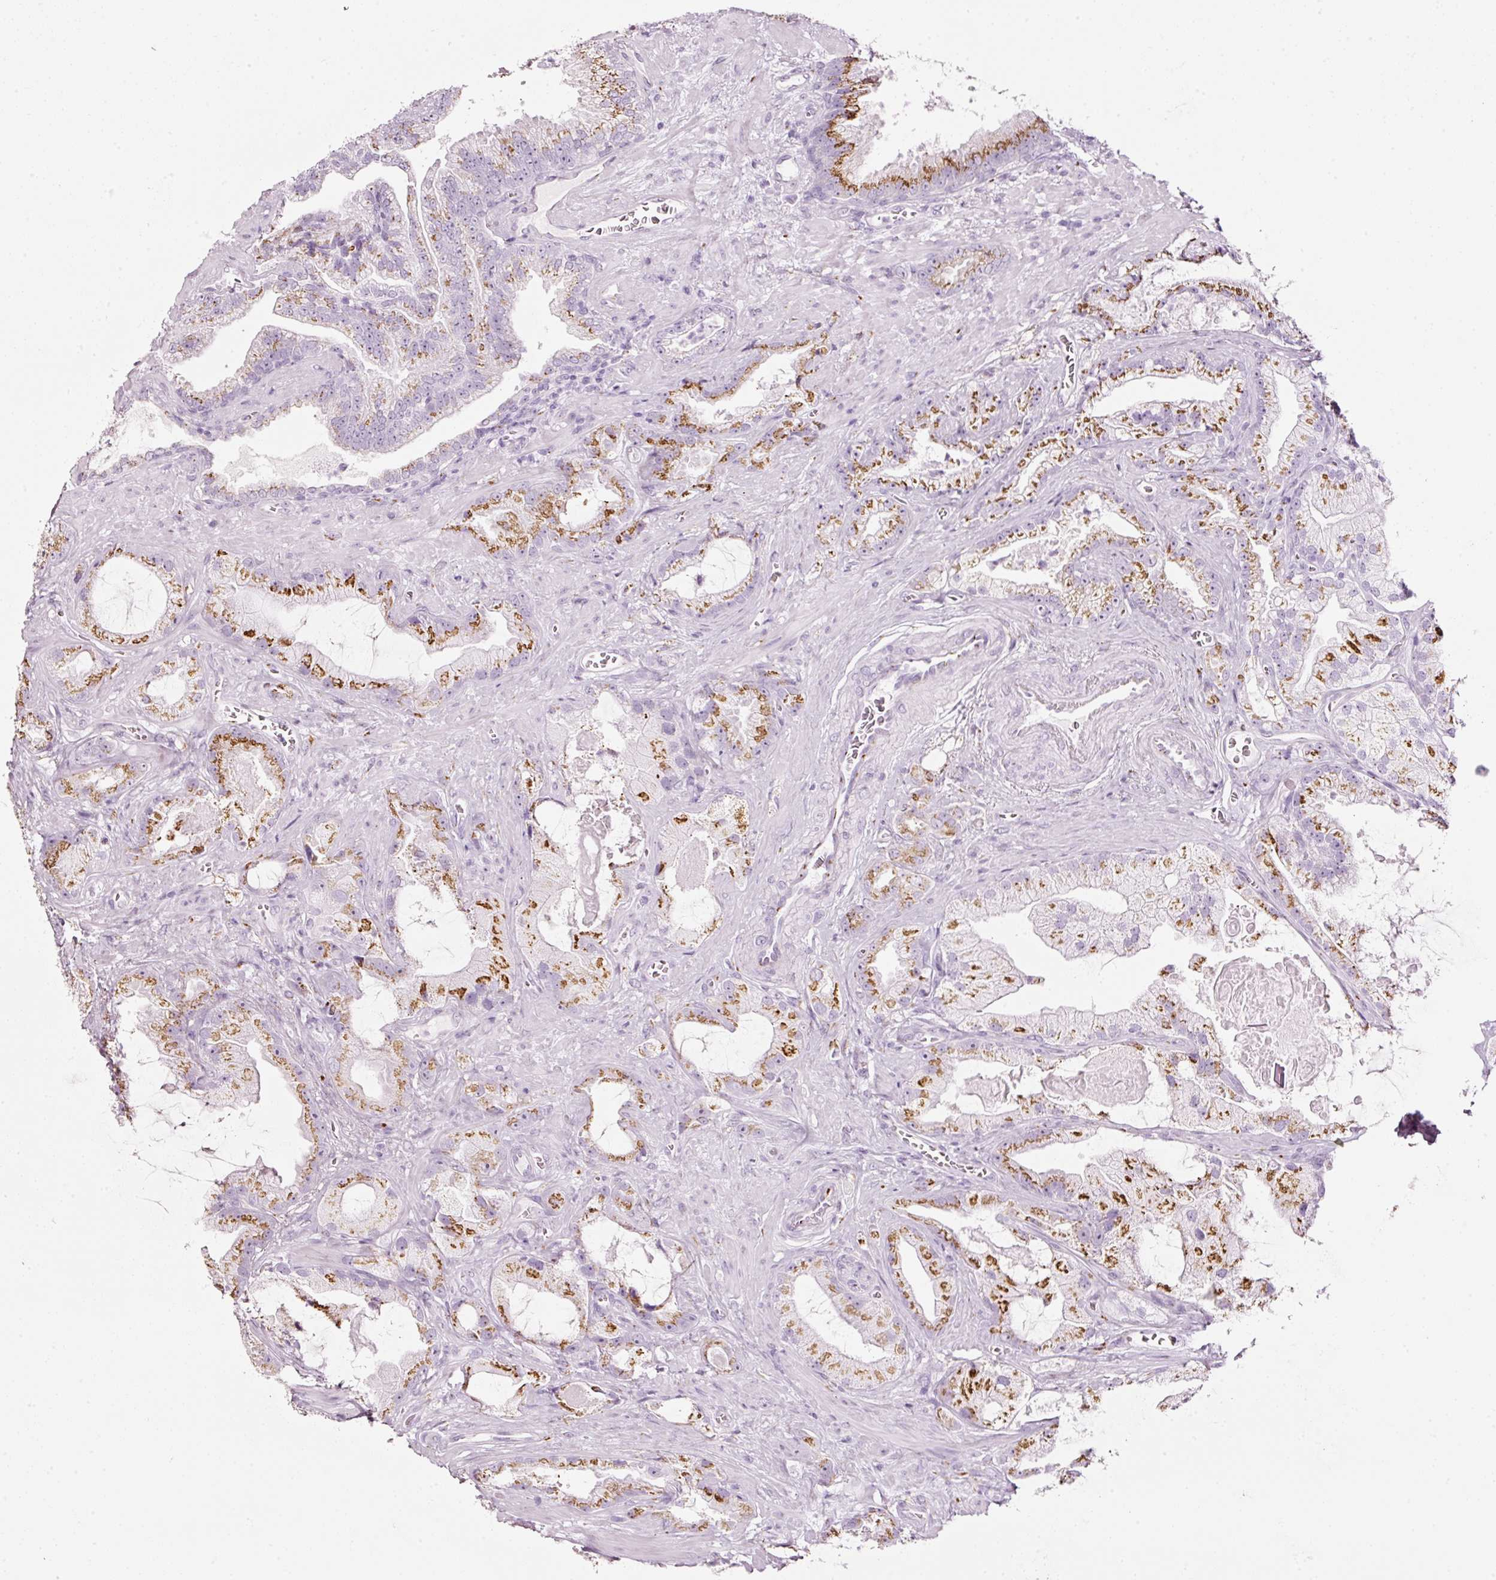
{"staining": {"intensity": "moderate", "quantity": ">75%", "location": "cytoplasmic/membranous"}, "tissue": "prostate cancer", "cell_type": "Tumor cells", "image_type": "cancer", "snomed": [{"axis": "morphology", "description": "Adenocarcinoma, High grade"}, {"axis": "topography", "description": "Prostate"}], "caption": "Protein positivity by IHC shows moderate cytoplasmic/membranous staining in approximately >75% of tumor cells in prostate cancer (adenocarcinoma (high-grade)).", "gene": "SDF4", "patient": {"sex": "male", "age": 68}}